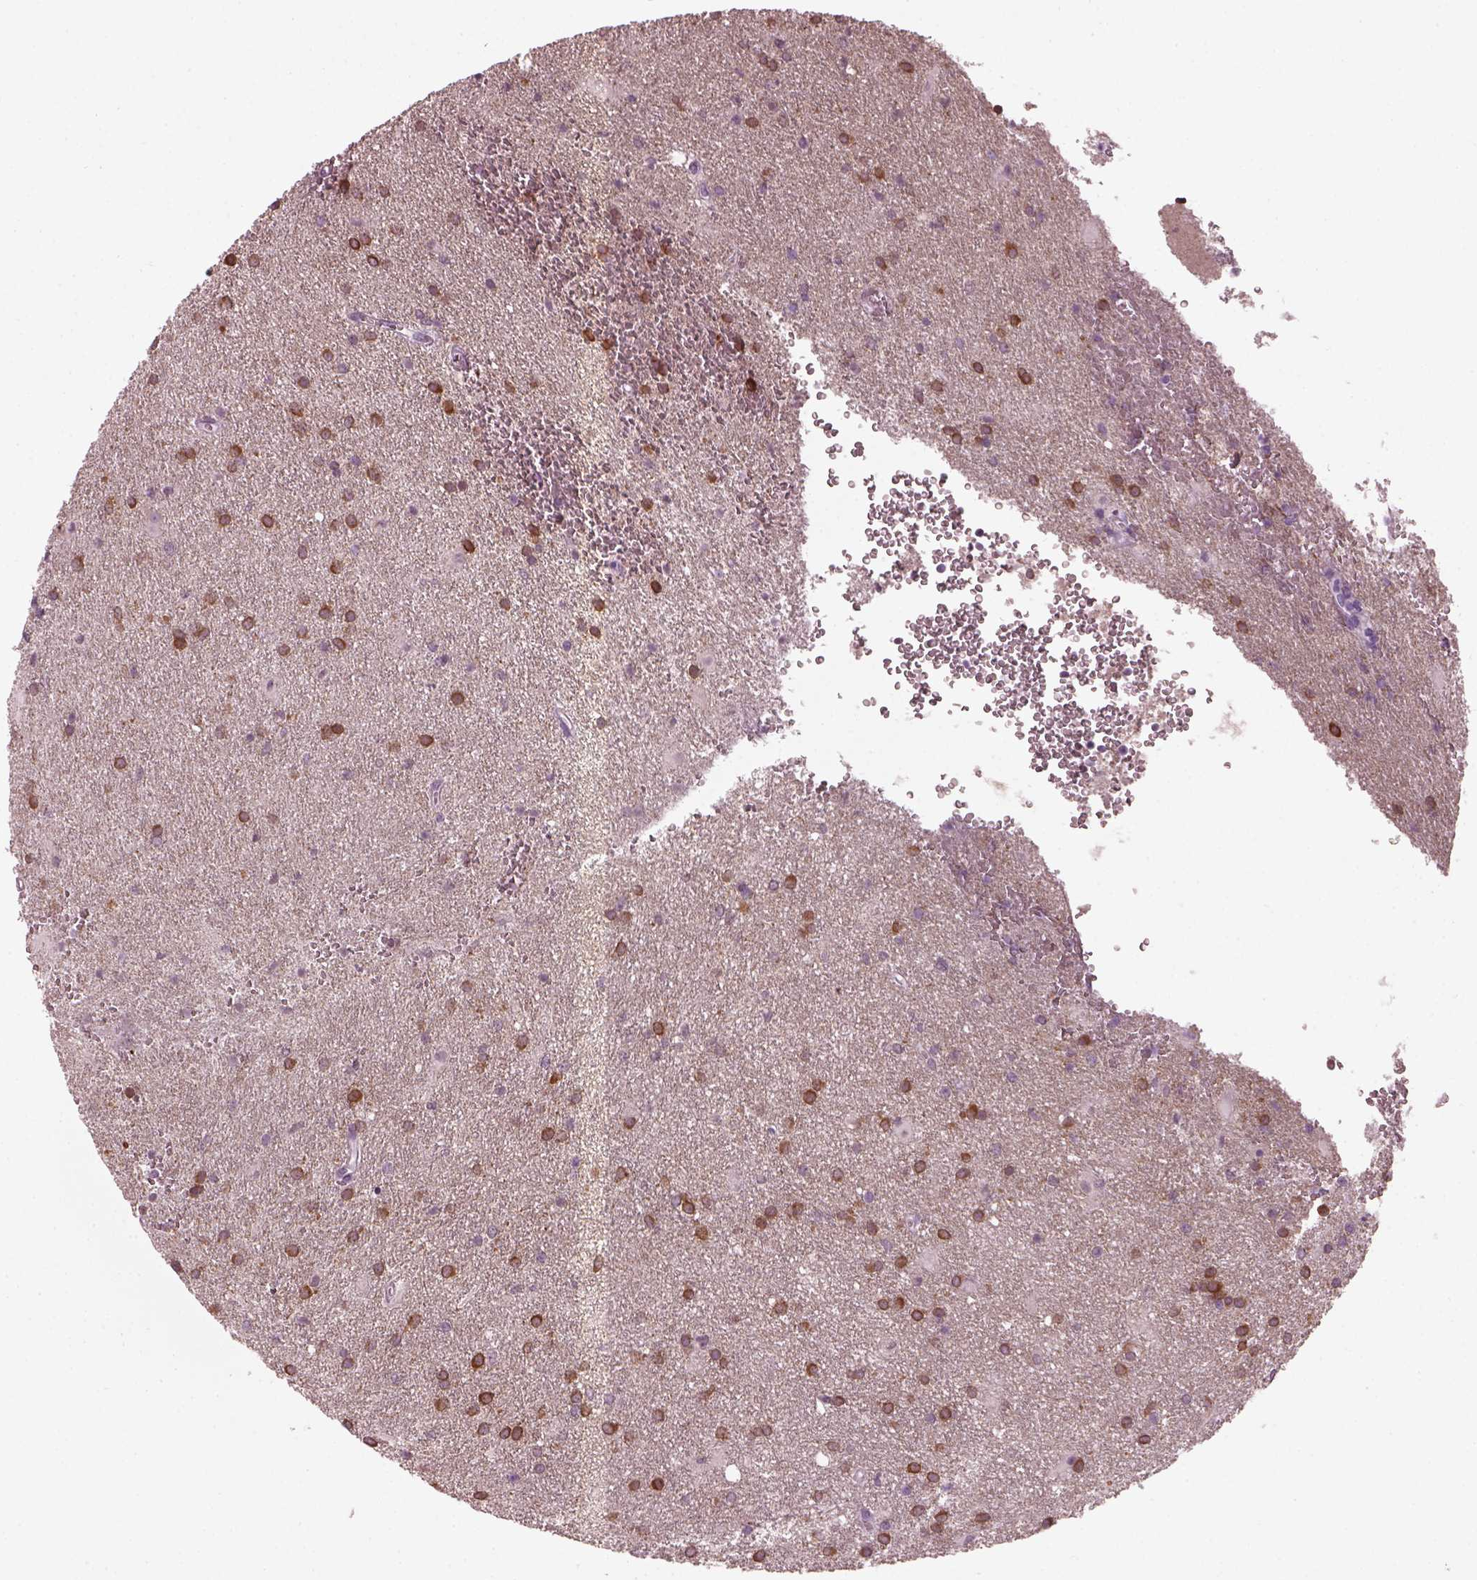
{"staining": {"intensity": "strong", "quantity": "25%-75%", "location": "cytoplasmic/membranous"}, "tissue": "glioma", "cell_type": "Tumor cells", "image_type": "cancer", "snomed": [{"axis": "morphology", "description": "Glioma, malignant, Low grade"}, {"axis": "topography", "description": "Brain"}], "caption": "About 25%-75% of tumor cells in malignant low-grade glioma show strong cytoplasmic/membranous protein expression as visualized by brown immunohistochemical staining.", "gene": "DPYSL5", "patient": {"sex": "male", "age": 58}}